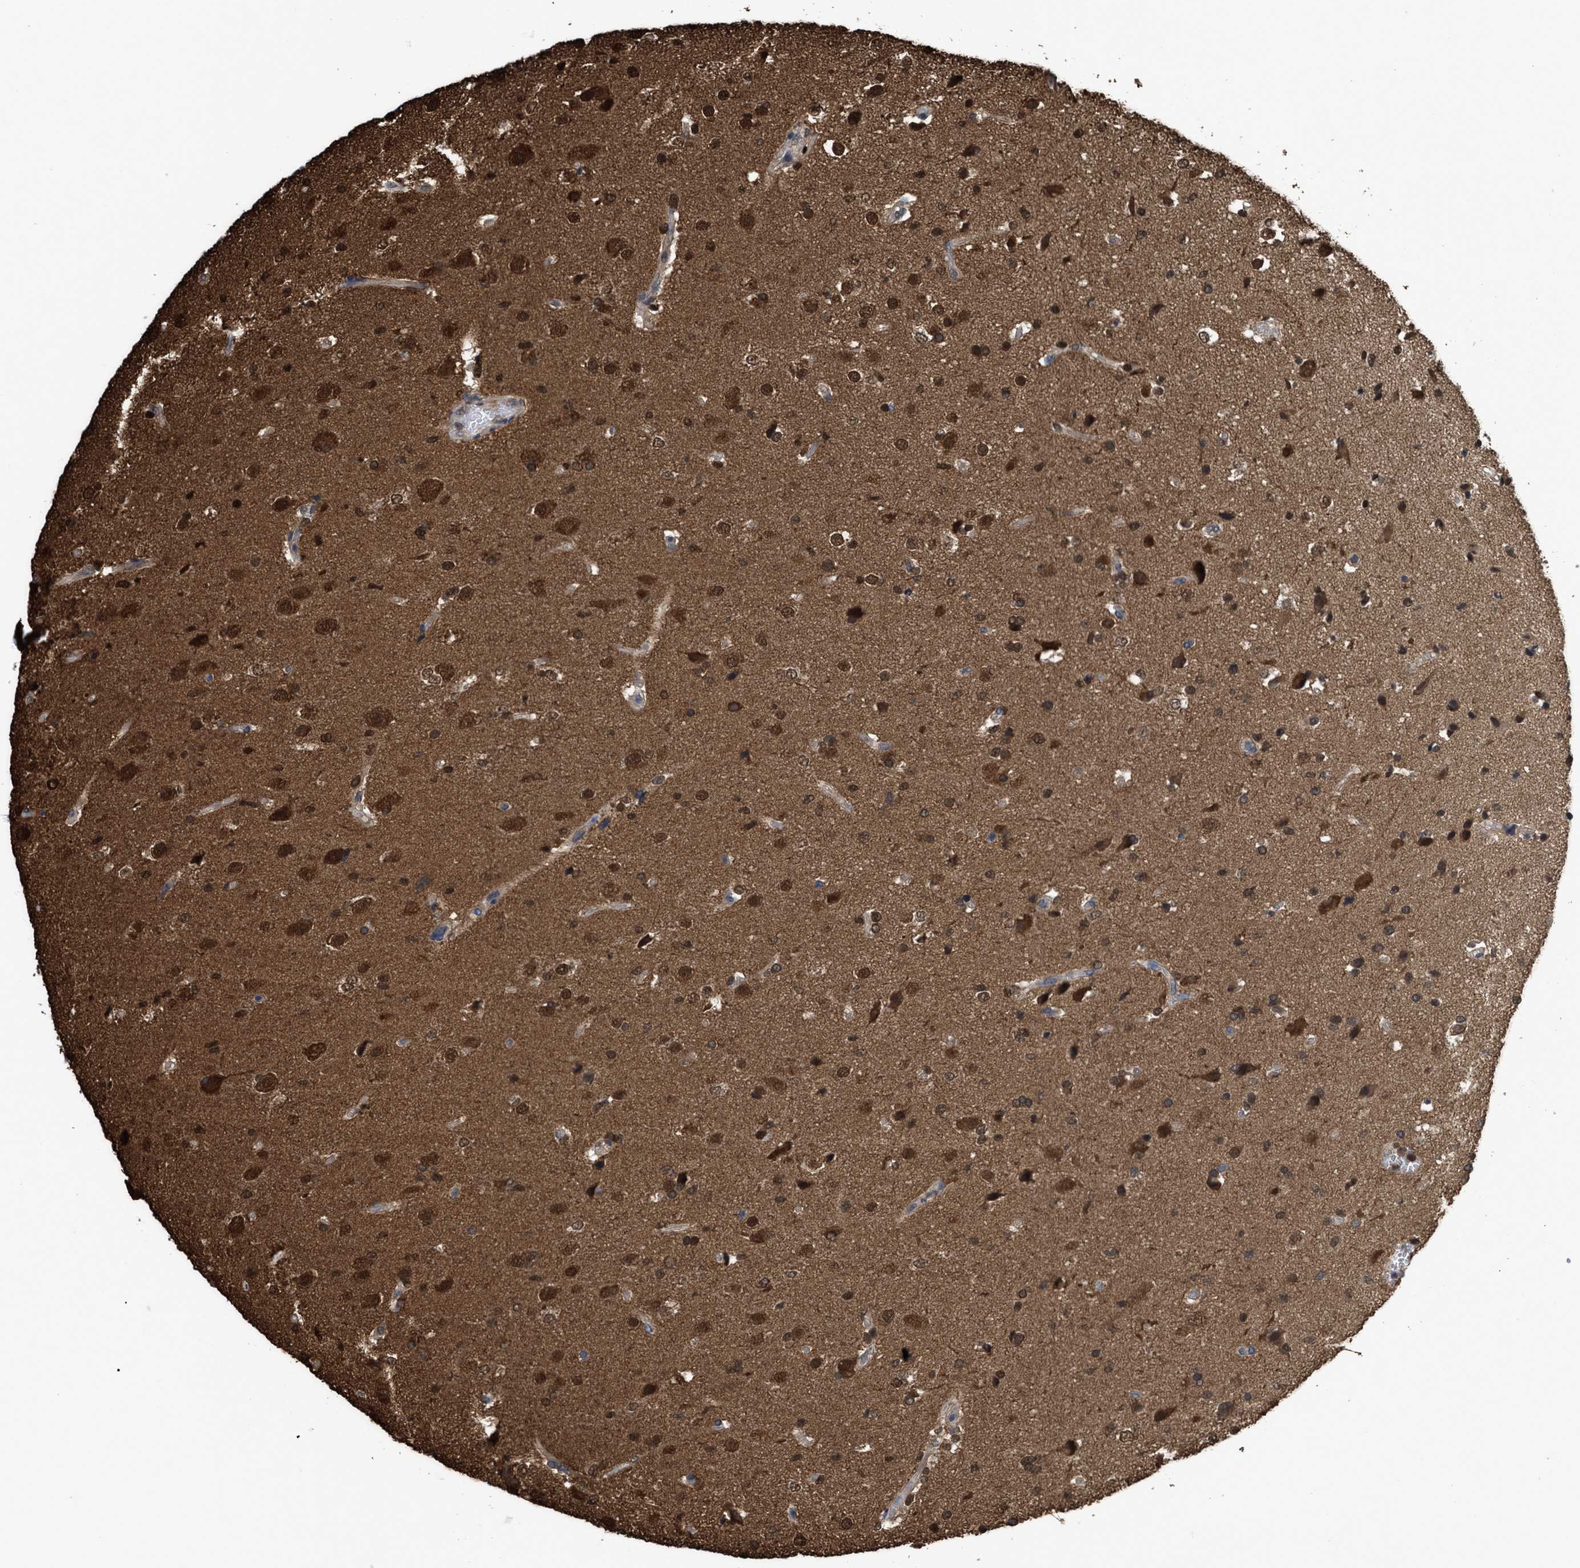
{"staining": {"intensity": "moderate", "quantity": ">75%", "location": "cytoplasmic/membranous,nuclear"}, "tissue": "glioma", "cell_type": "Tumor cells", "image_type": "cancer", "snomed": [{"axis": "morphology", "description": "Glioma, malignant, High grade"}, {"axis": "topography", "description": "Brain"}], "caption": "High-magnification brightfield microscopy of glioma stained with DAB (brown) and counterstained with hematoxylin (blue). tumor cells exhibit moderate cytoplasmic/membranous and nuclear staining is appreciated in approximately>75% of cells.", "gene": "YWHAG", "patient": {"sex": "male", "age": 33}}